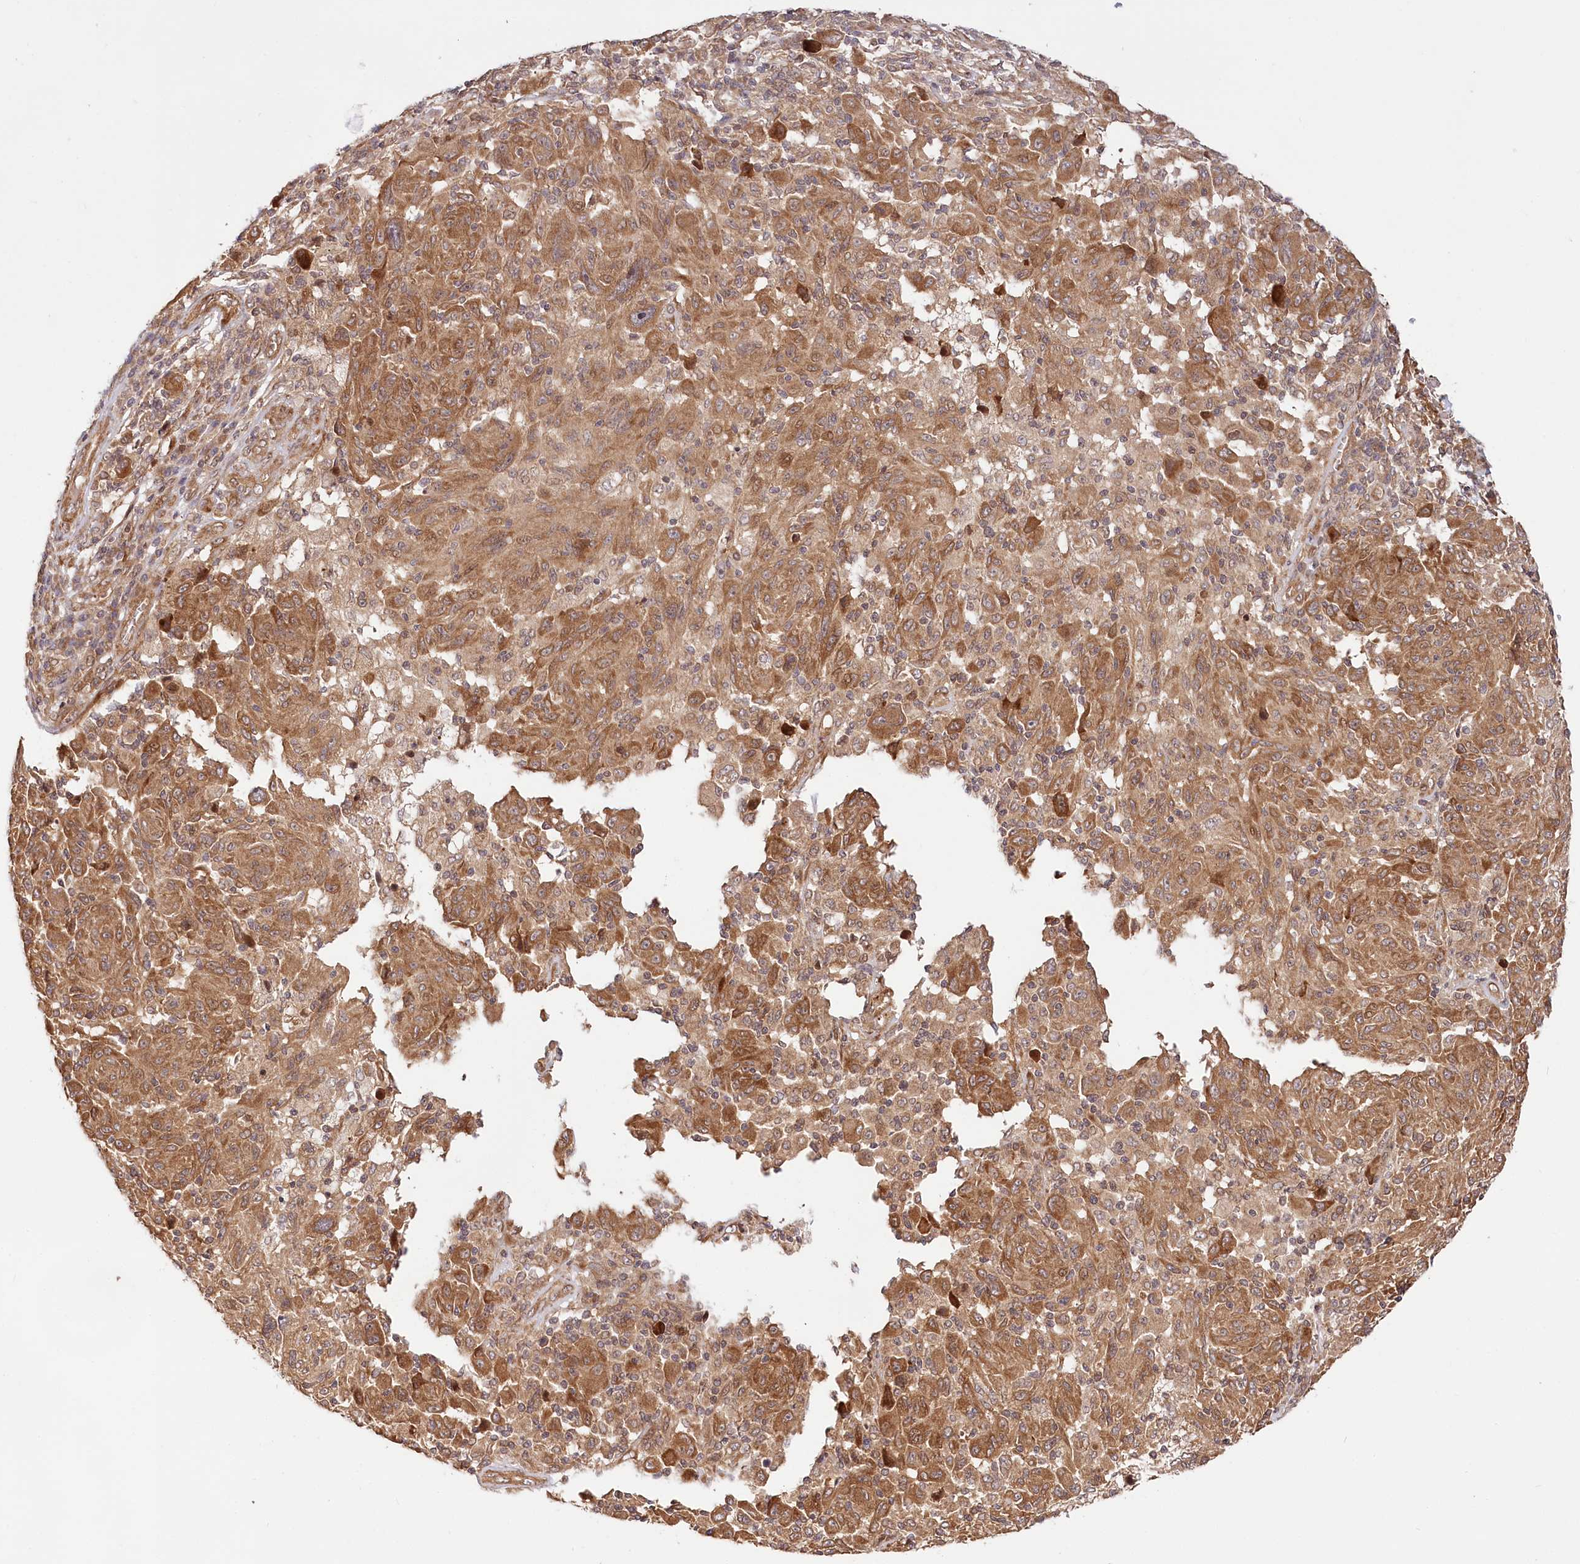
{"staining": {"intensity": "moderate", "quantity": ">75%", "location": "cytoplasmic/membranous"}, "tissue": "melanoma", "cell_type": "Tumor cells", "image_type": "cancer", "snomed": [{"axis": "morphology", "description": "Malignant melanoma, NOS"}, {"axis": "topography", "description": "Skin"}], "caption": "Immunohistochemical staining of human malignant melanoma exhibits medium levels of moderate cytoplasmic/membranous staining in approximately >75% of tumor cells. Using DAB (3,3'-diaminobenzidine) (brown) and hematoxylin (blue) stains, captured at high magnification using brightfield microscopy.", "gene": "CEP70", "patient": {"sex": "male", "age": 53}}